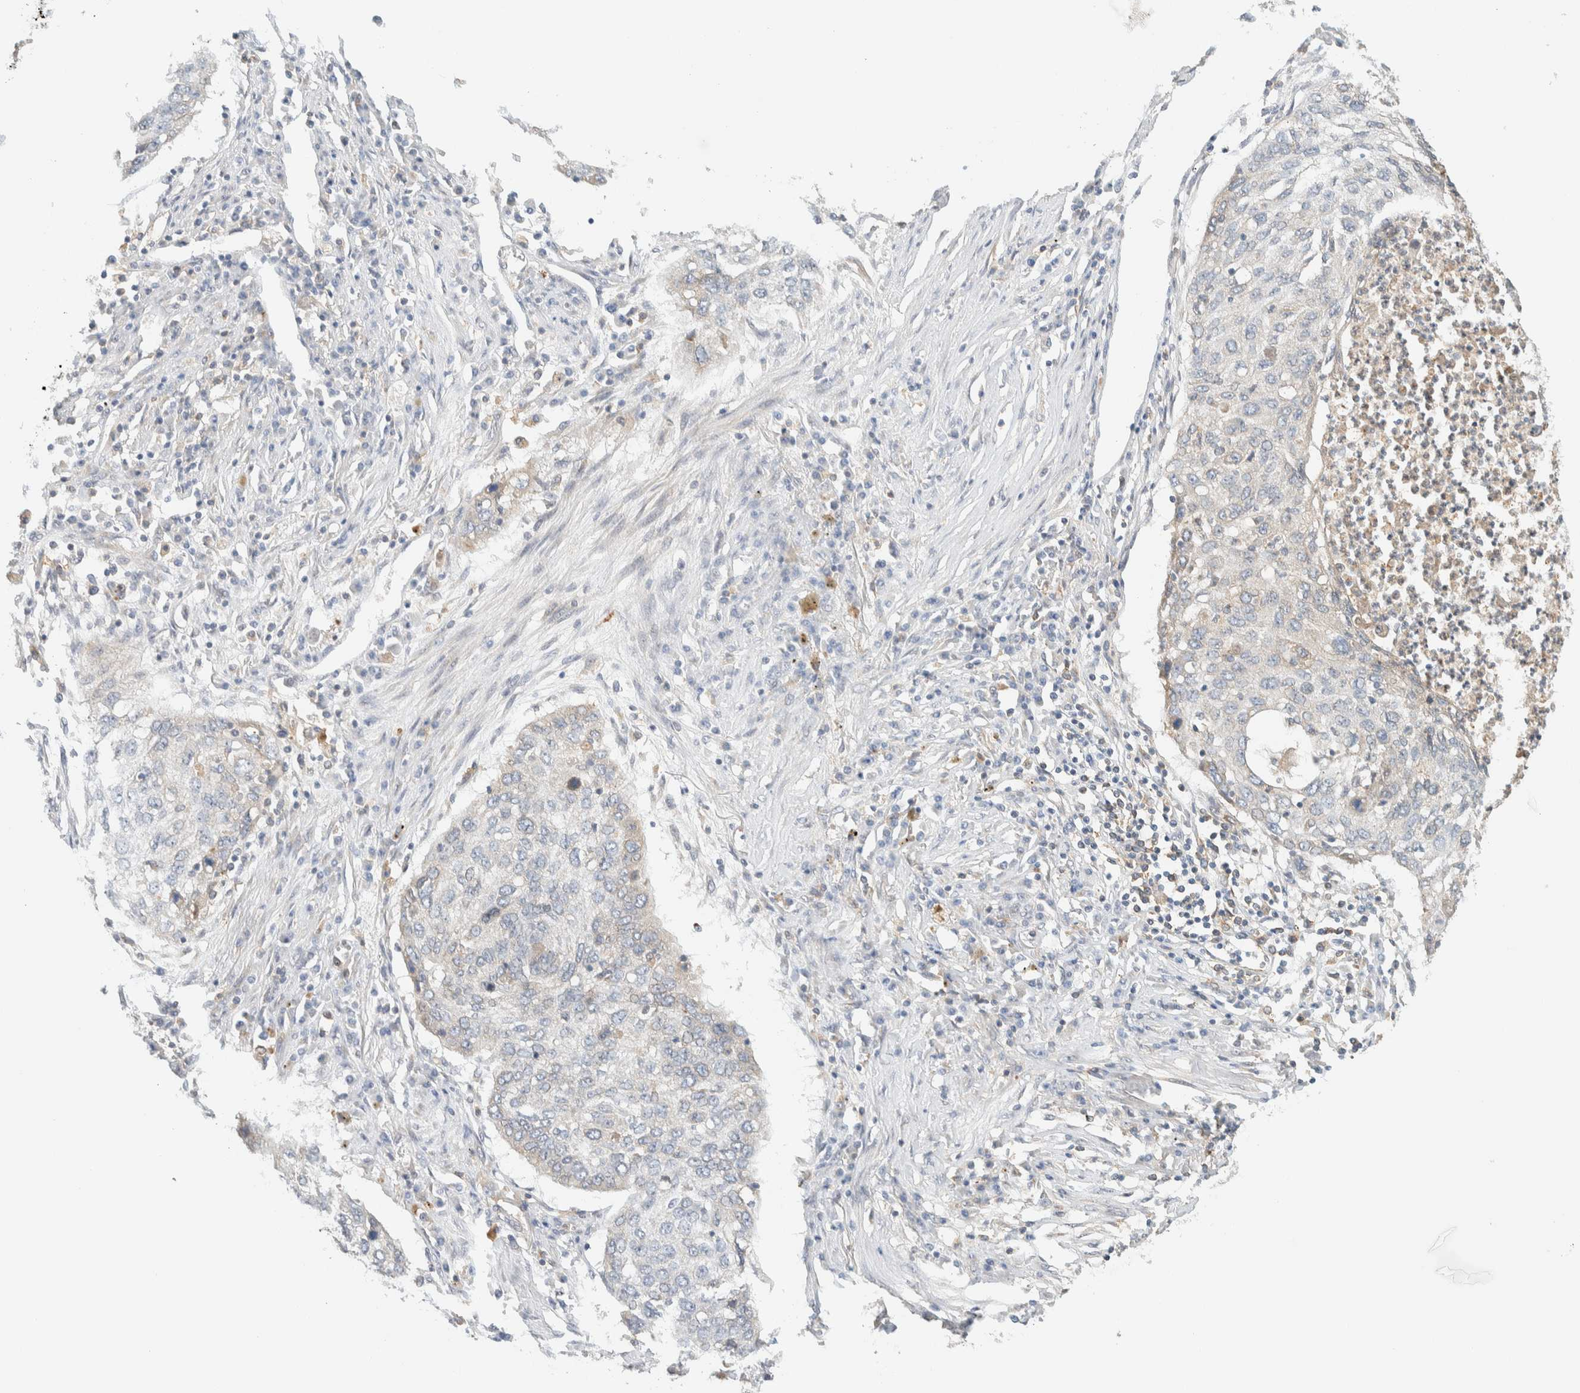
{"staining": {"intensity": "weak", "quantity": "<25%", "location": "cytoplasmic/membranous"}, "tissue": "lung cancer", "cell_type": "Tumor cells", "image_type": "cancer", "snomed": [{"axis": "morphology", "description": "Squamous cell carcinoma, NOS"}, {"axis": "topography", "description": "Lung"}], "caption": "Tumor cells show no significant protein positivity in lung squamous cell carcinoma.", "gene": "NT5C", "patient": {"sex": "female", "age": 63}}